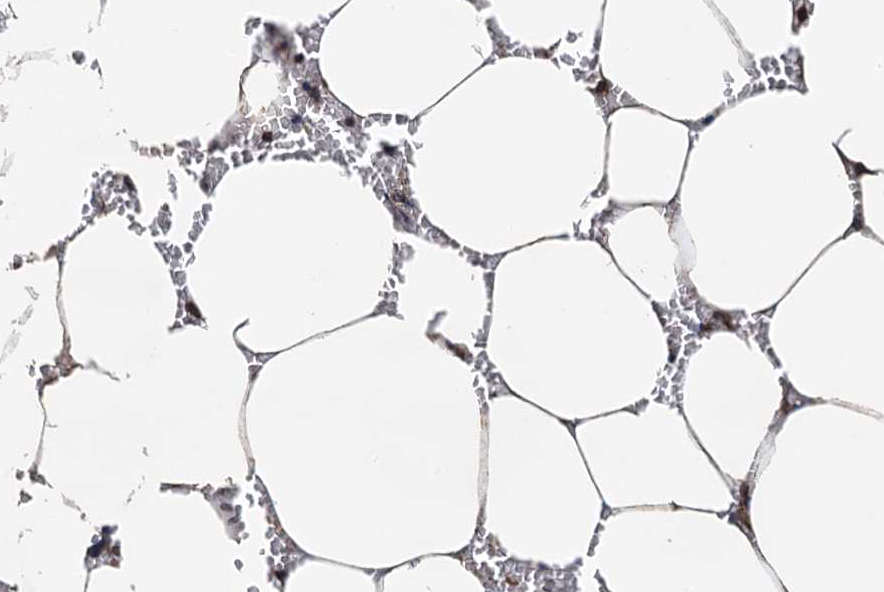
{"staining": {"intensity": "strong", "quantity": ">75%", "location": "cytoplasmic/membranous"}, "tissue": "bone marrow", "cell_type": "Hematopoietic cells", "image_type": "normal", "snomed": [{"axis": "morphology", "description": "Normal tissue, NOS"}, {"axis": "topography", "description": "Bone marrow"}], "caption": "Bone marrow stained with immunohistochemistry demonstrates strong cytoplasmic/membranous expression in approximately >75% of hematopoietic cells. (Brightfield microscopy of DAB IHC at high magnification).", "gene": "AAGAB", "patient": {"sex": "male", "age": 70}}